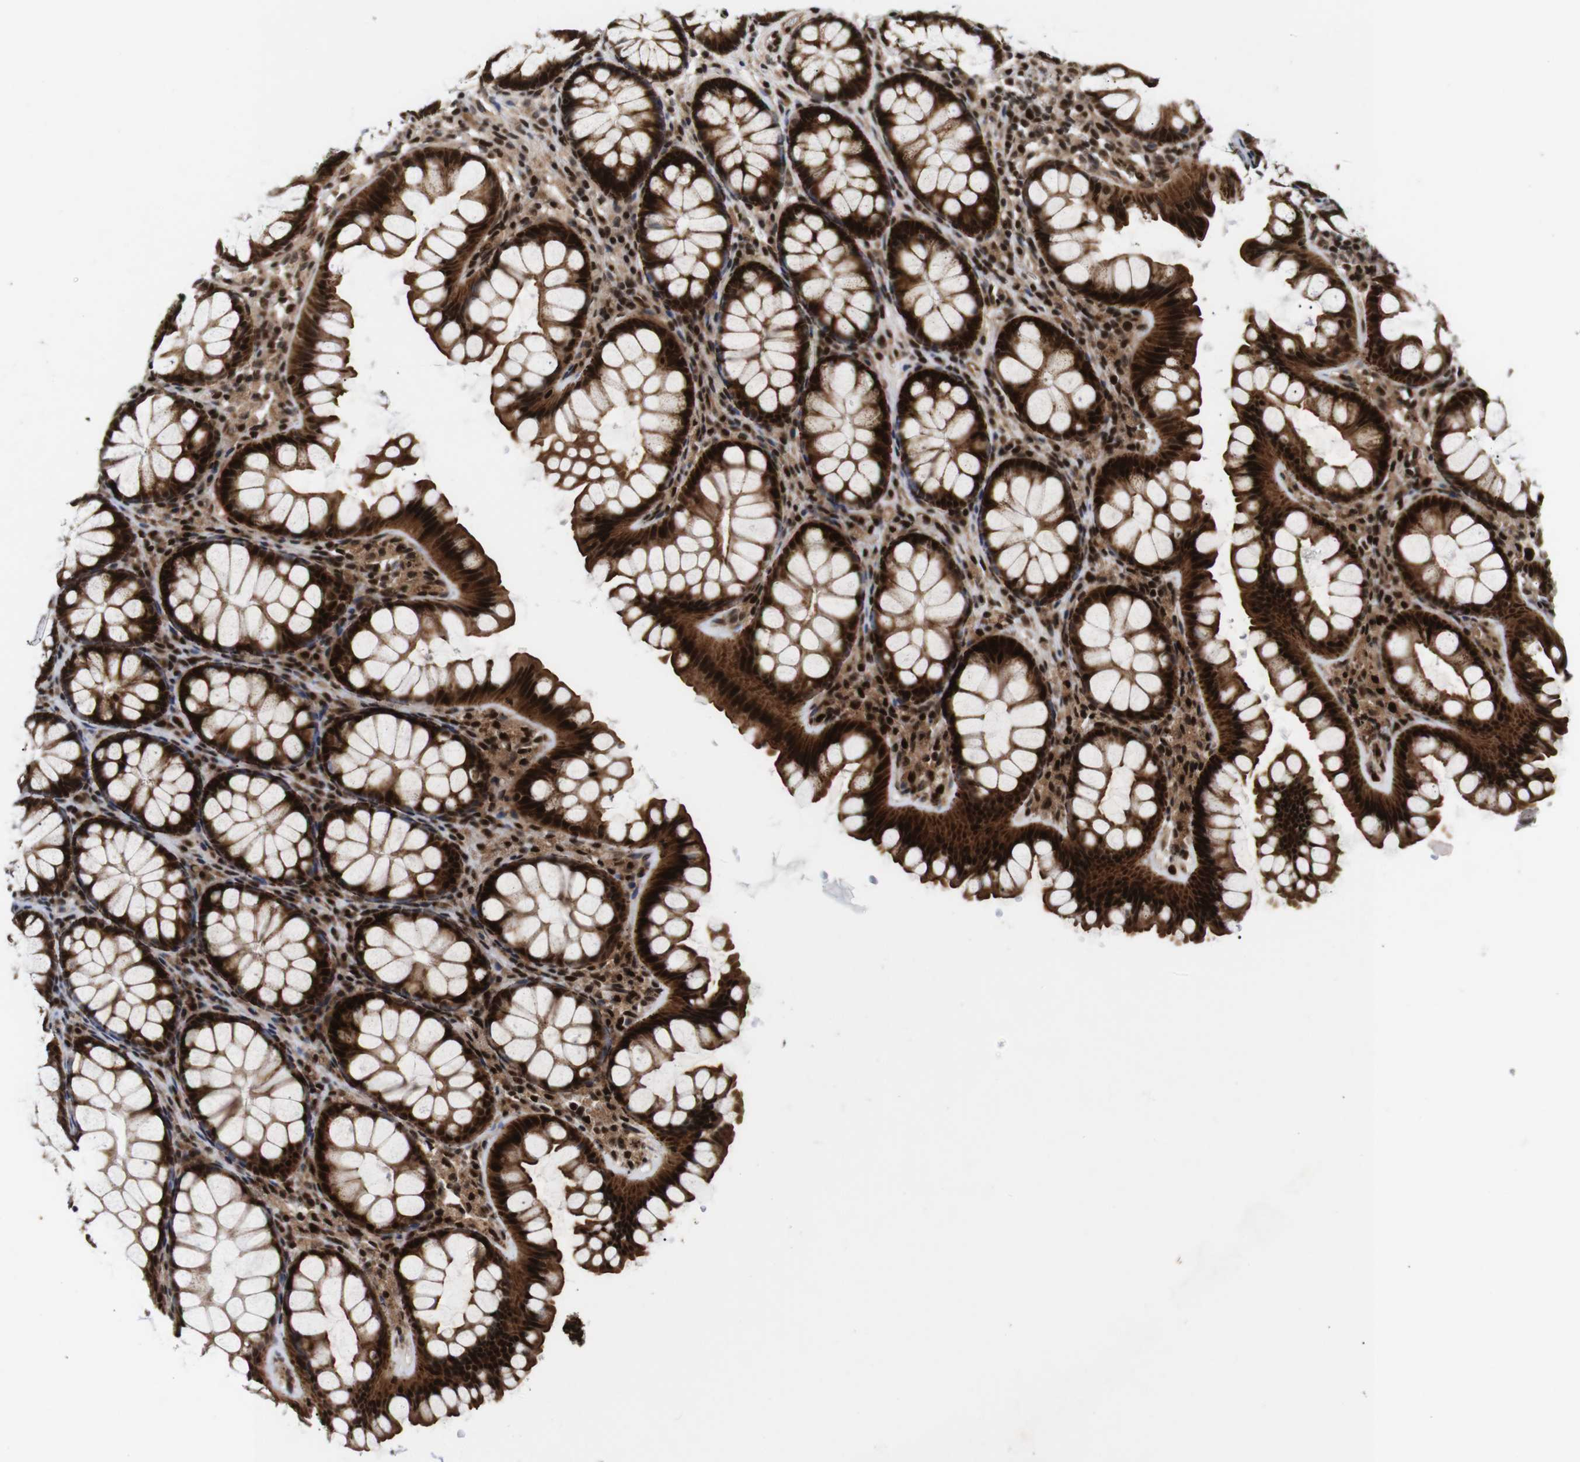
{"staining": {"intensity": "strong", "quantity": ">75%", "location": "nuclear"}, "tissue": "colon", "cell_type": "Endothelial cells", "image_type": "normal", "snomed": [{"axis": "morphology", "description": "Normal tissue, NOS"}, {"axis": "topography", "description": "Colon"}], "caption": "High-power microscopy captured an immunohistochemistry (IHC) photomicrograph of normal colon, revealing strong nuclear positivity in approximately >75% of endothelial cells. (brown staining indicates protein expression, while blue staining denotes nuclei).", "gene": "KIF23", "patient": {"sex": "female", "age": 55}}